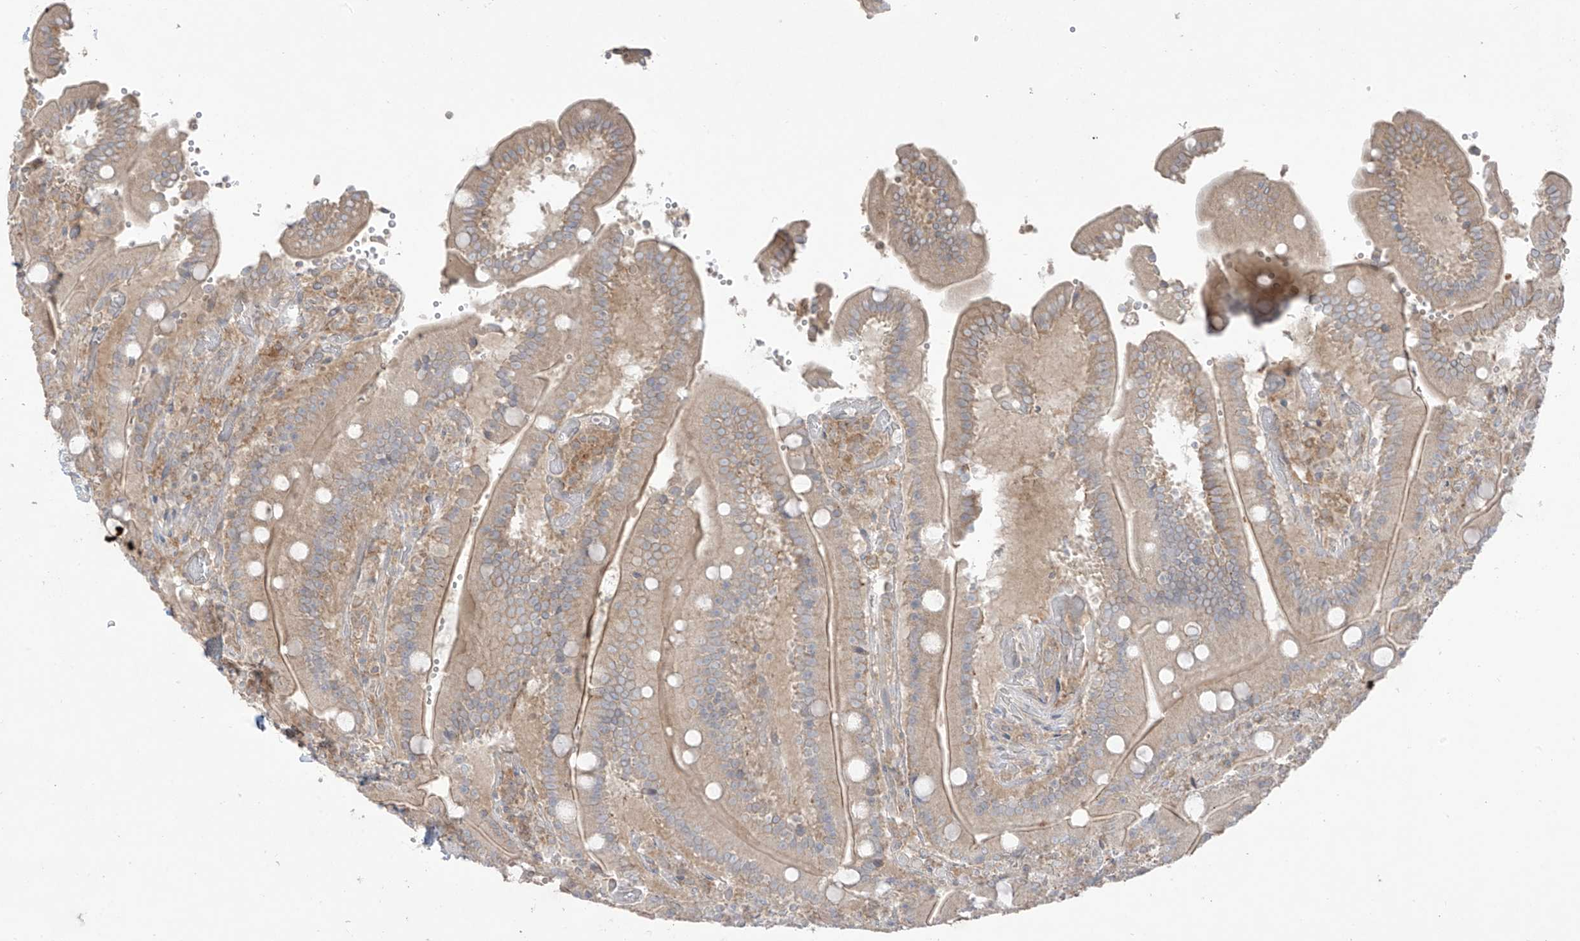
{"staining": {"intensity": "moderate", "quantity": "25%-75%", "location": "cytoplasmic/membranous"}, "tissue": "duodenum", "cell_type": "Glandular cells", "image_type": "normal", "snomed": [{"axis": "morphology", "description": "Normal tissue, NOS"}, {"axis": "topography", "description": "Duodenum"}], "caption": "The histopathology image displays a brown stain indicating the presence of a protein in the cytoplasmic/membranous of glandular cells in duodenum.", "gene": "ANGEL2", "patient": {"sex": "female", "age": 62}}